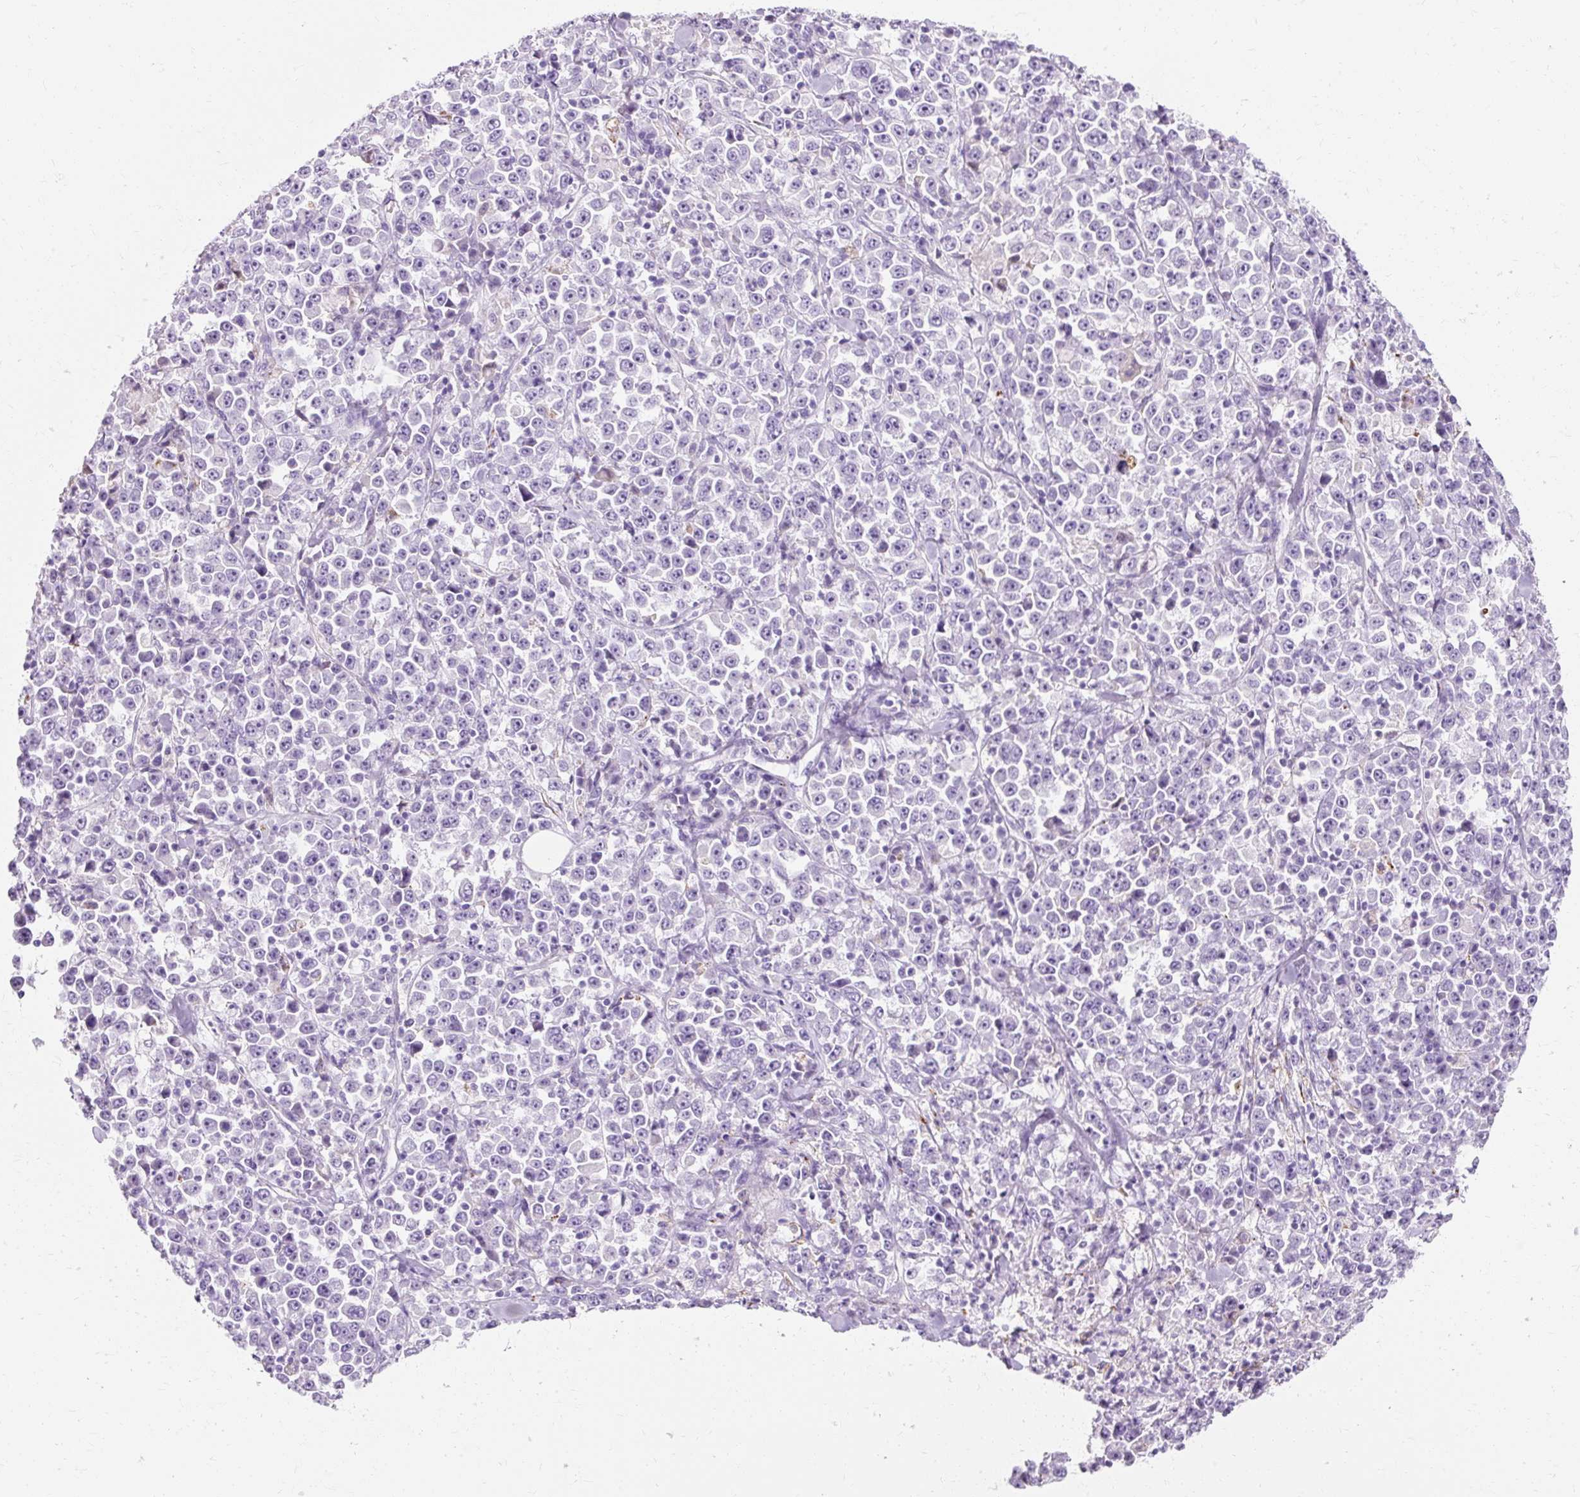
{"staining": {"intensity": "negative", "quantity": "none", "location": "none"}, "tissue": "stomach cancer", "cell_type": "Tumor cells", "image_type": "cancer", "snomed": [{"axis": "morphology", "description": "Normal tissue, NOS"}, {"axis": "morphology", "description": "Adenocarcinoma, NOS"}, {"axis": "topography", "description": "Stomach, upper"}, {"axis": "topography", "description": "Stomach"}], "caption": "Immunohistochemistry histopathology image of neoplastic tissue: human stomach cancer (adenocarcinoma) stained with DAB (3,3'-diaminobenzidine) displays no significant protein expression in tumor cells.", "gene": "CLDN25", "patient": {"sex": "male", "age": 59}}